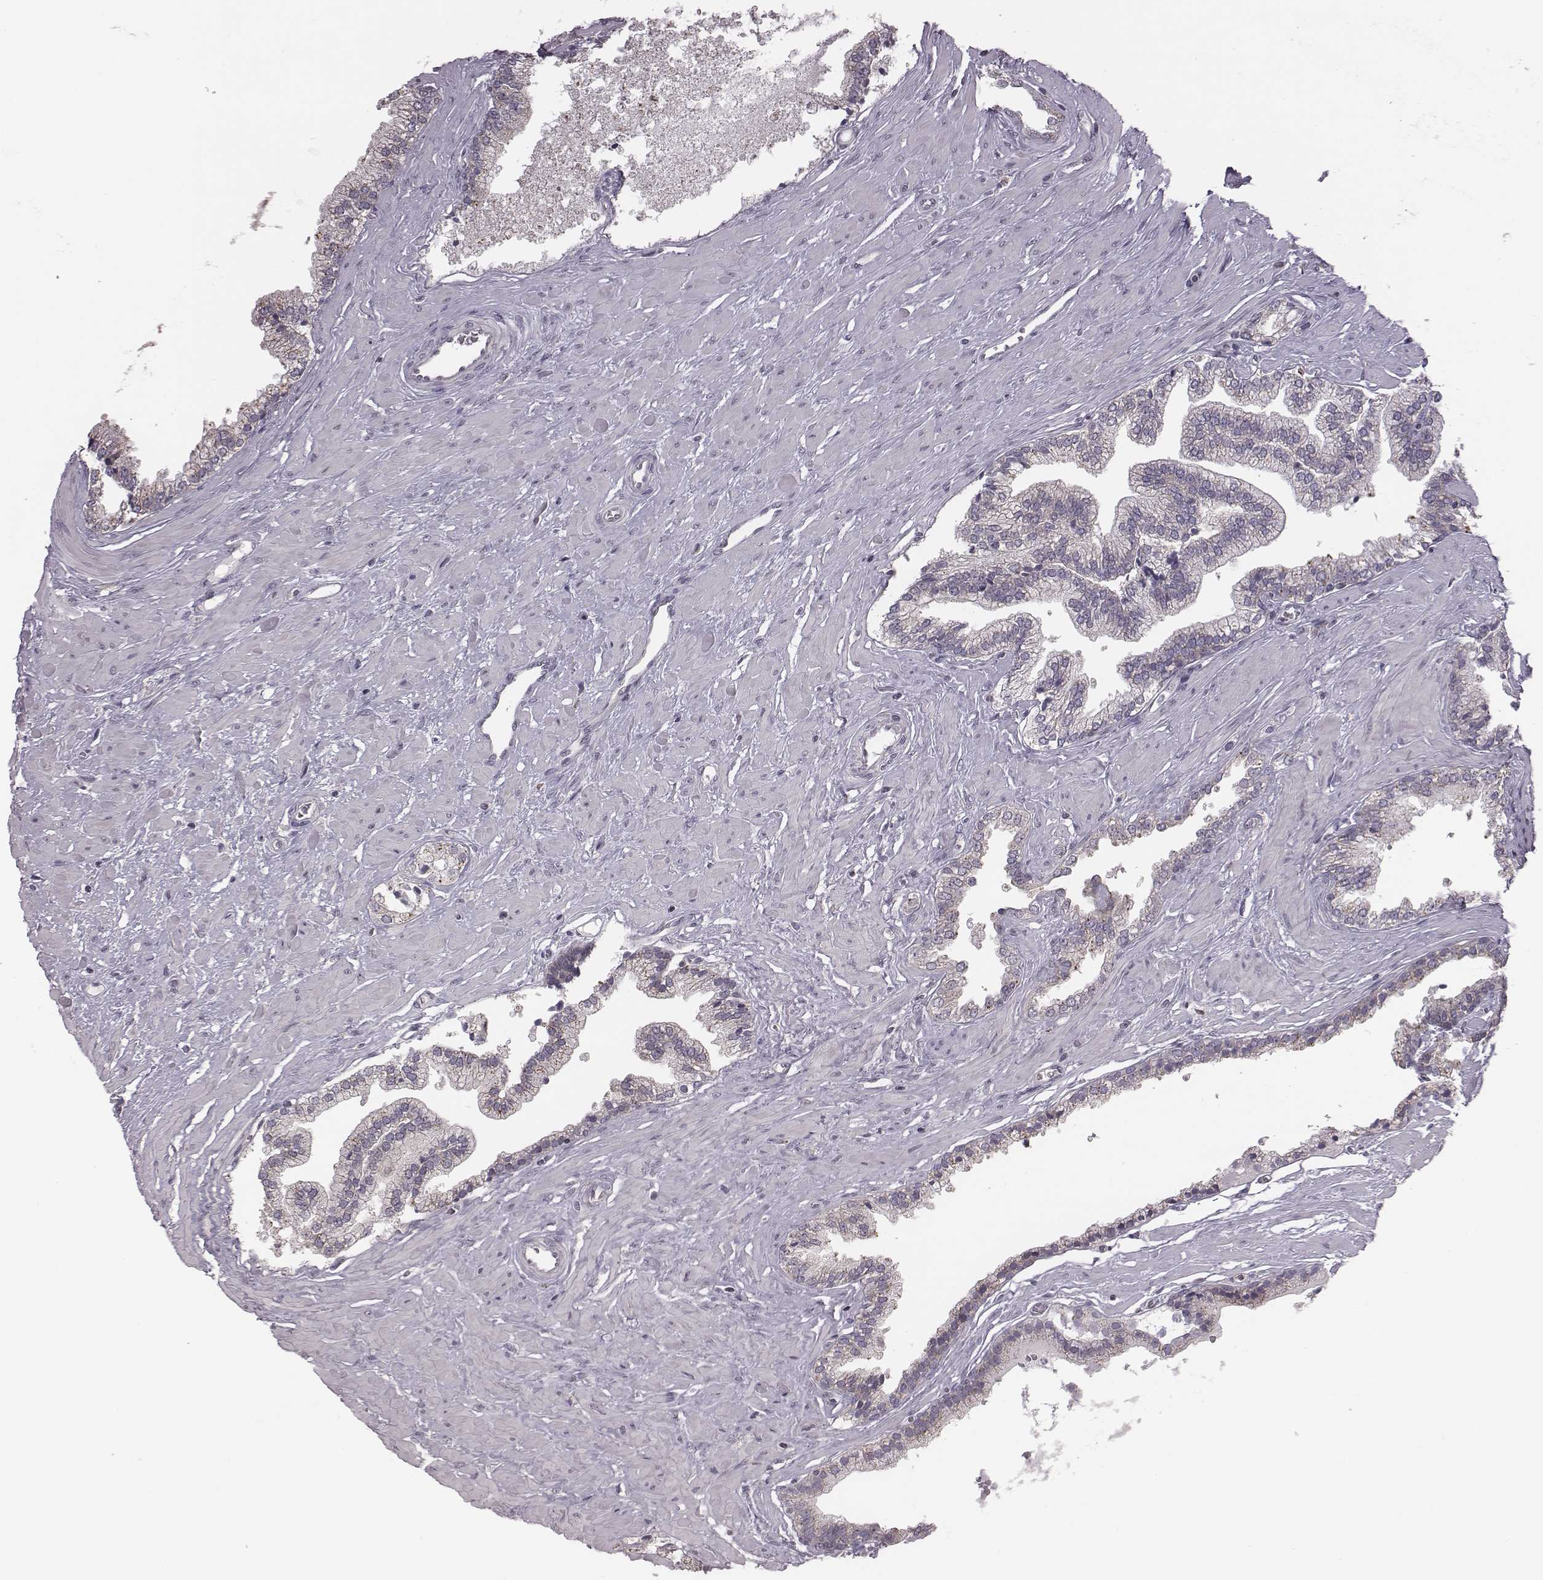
{"staining": {"intensity": "weak", "quantity": "<25%", "location": "cytoplasmic/membranous"}, "tissue": "prostate cancer", "cell_type": "Tumor cells", "image_type": "cancer", "snomed": [{"axis": "morphology", "description": "Adenocarcinoma, Low grade"}, {"axis": "topography", "description": "Prostate"}], "caption": "A micrograph of human prostate cancer (low-grade adenocarcinoma) is negative for staining in tumor cells.", "gene": "BICDL1", "patient": {"sex": "male", "age": 60}}